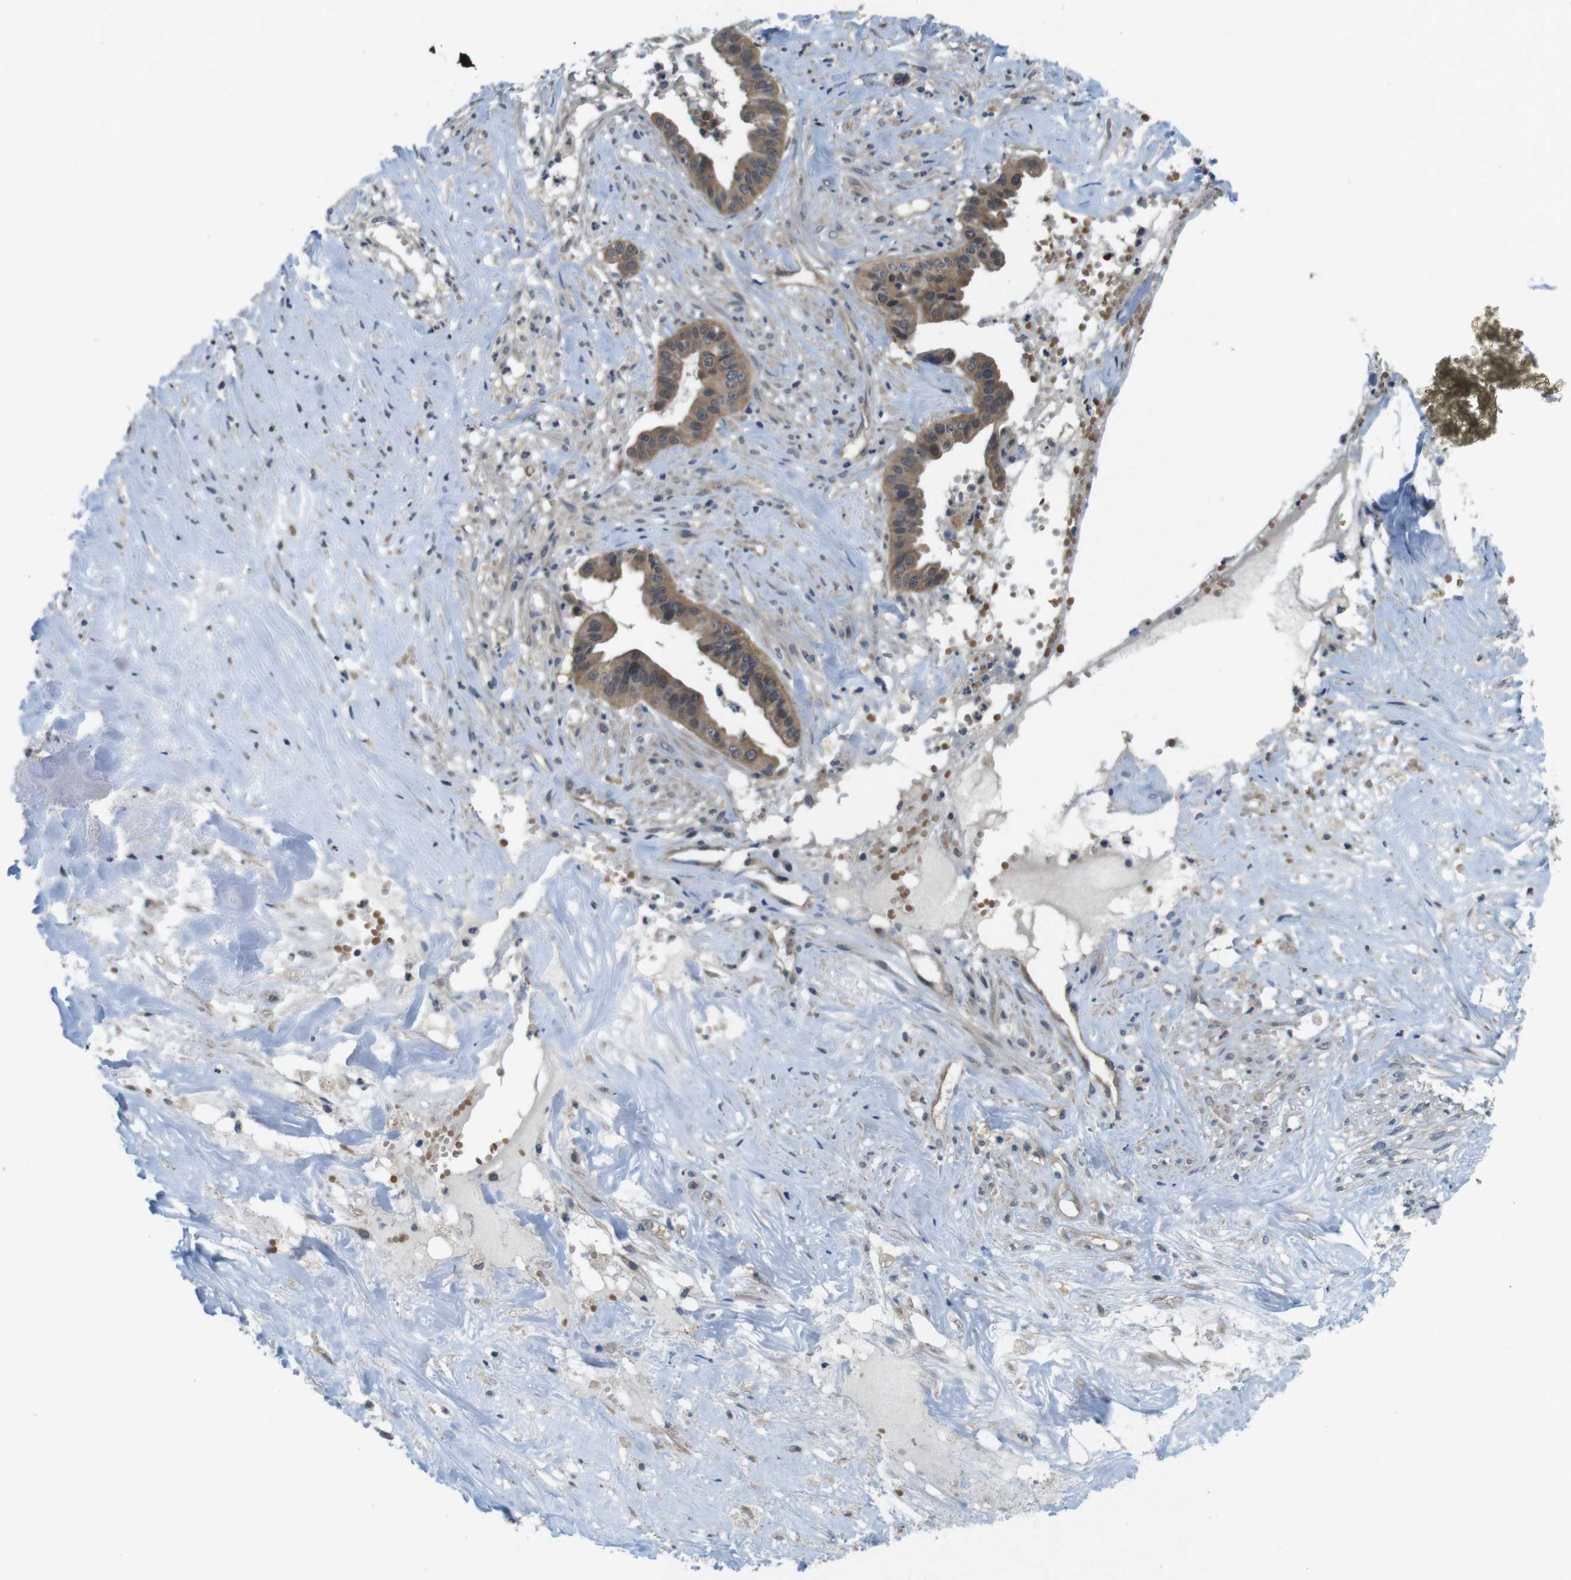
{"staining": {"intensity": "moderate", "quantity": ">75%", "location": "cytoplasmic/membranous"}, "tissue": "liver cancer", "cell_type": "Tumor cells", "image_type": "cancer", "snomed": [{"axis": "morphology", "description": "Cholangiocarcinoma"}, {"axis": "topography", "description": "Liver"}], "caption": "A high-resolution micrograph shows immunohistochemistry (IHC) staining of liver cholangiocarcinoma, which demonstrates moderate cytoplasmic/membranous positivity in approximately >75% of tumor cells. (Stains: DAB (3,3'-diaminobenzidine) in brown, nuclei in blue, Microscopy: brightfield microscopy at high magnification).", "gene": "SUGT1", "patient": {"sex": "female", "age": 61}}